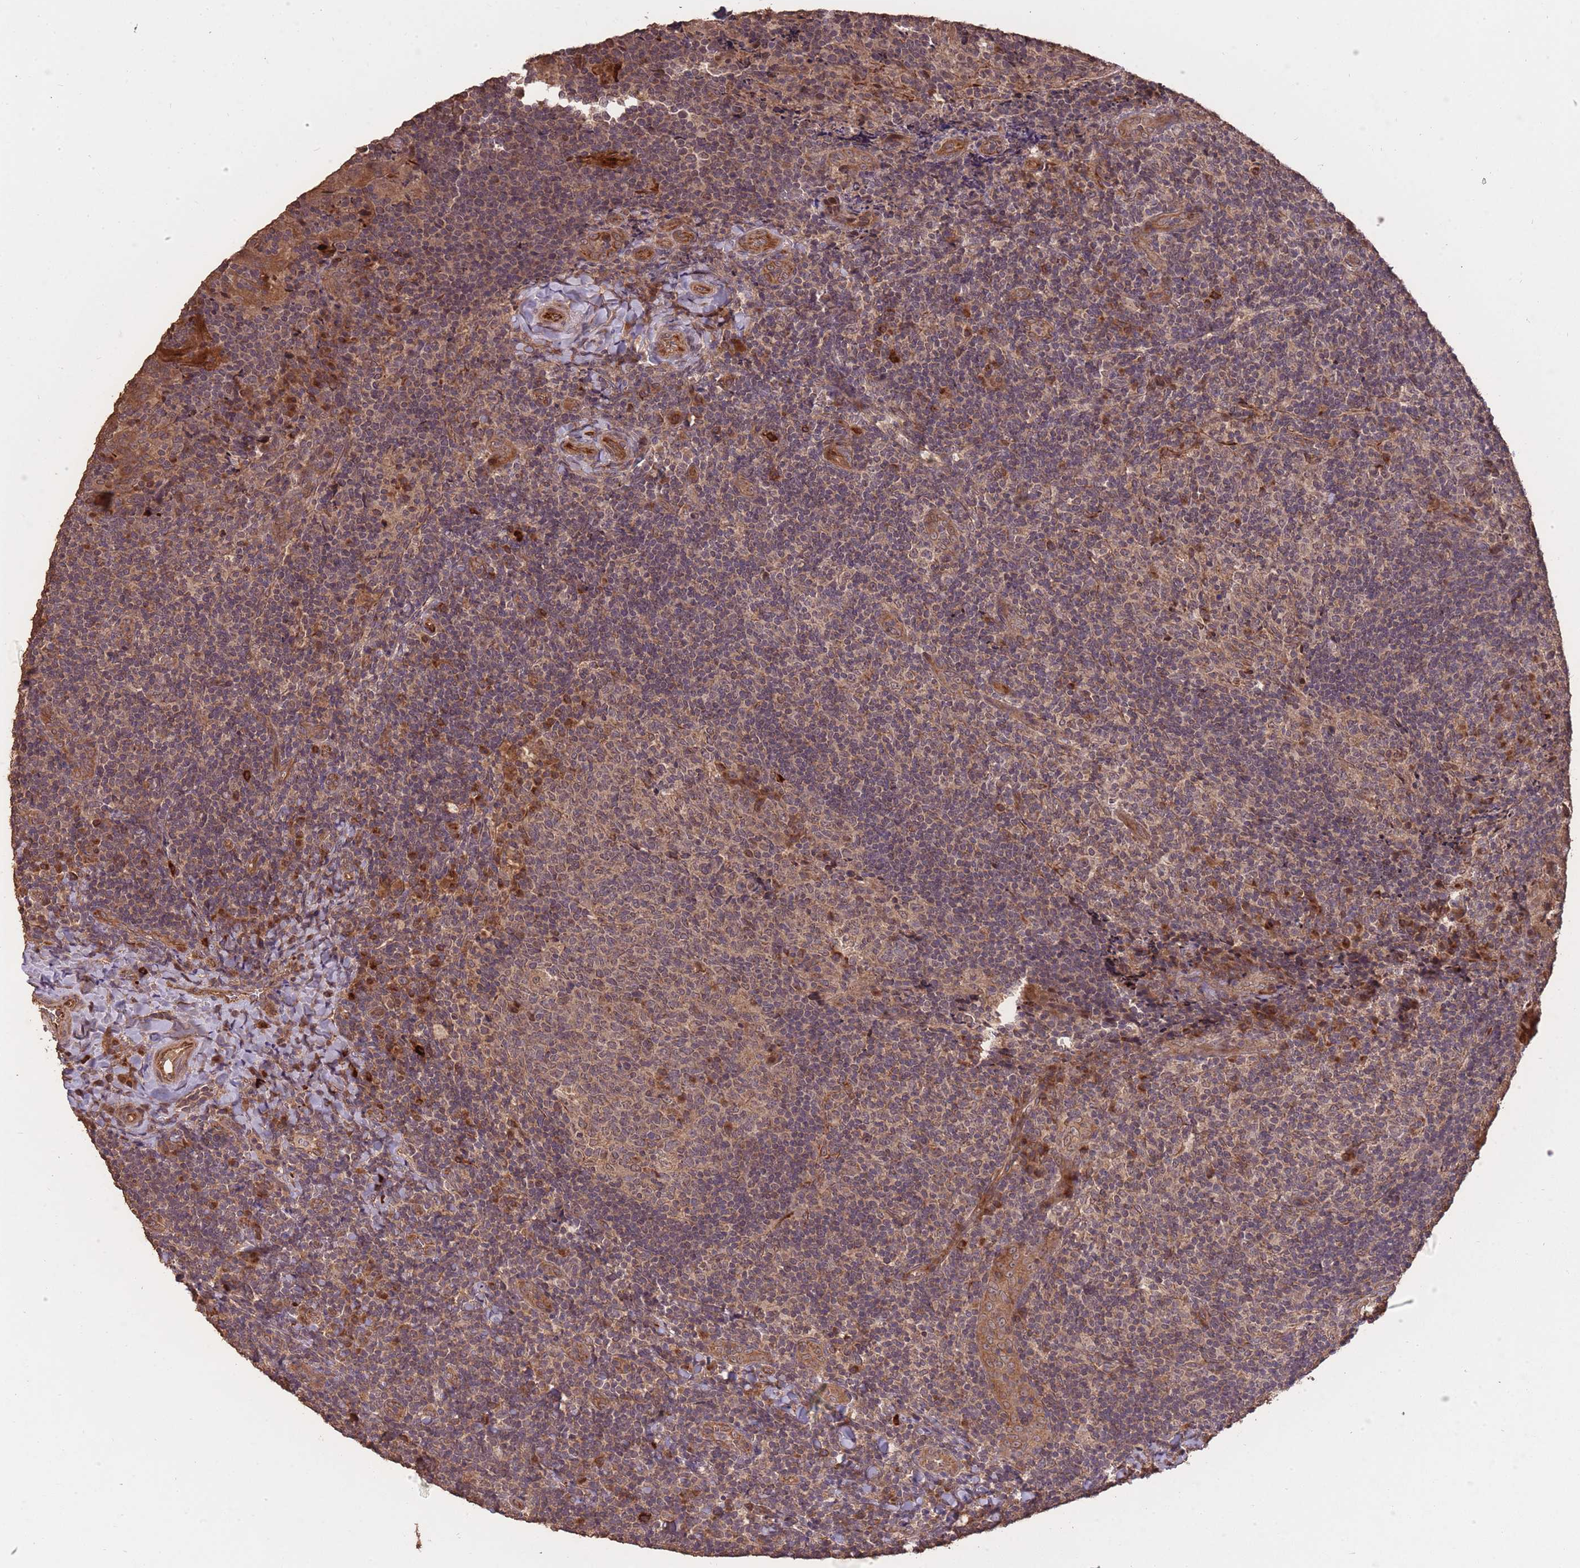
{"staining": {"intensity": "moderate", "quantity": "25%-75%", "location": "cytoplasmic/membranous"}, "tissue": "tonsil", "cell_type": "Germinal center cells", "image_type": "normal", "snomed": [{"axis": "morphology", "description": "Normal tissue, NOS"}, {"axis": "topography", "description": "Tonsil"}], "caption": "A medium amount of moderate cytoplasmic/membranous staining is identified in about 25%-75% of germinal center cells in benign tonsil. The staining was performed using DAB, with brown indicating positive protein expression. Nuclei are stained blue with hematoxylin.", "gene": "ERBB3", "patient": {"sex": "male", "age": 17}}